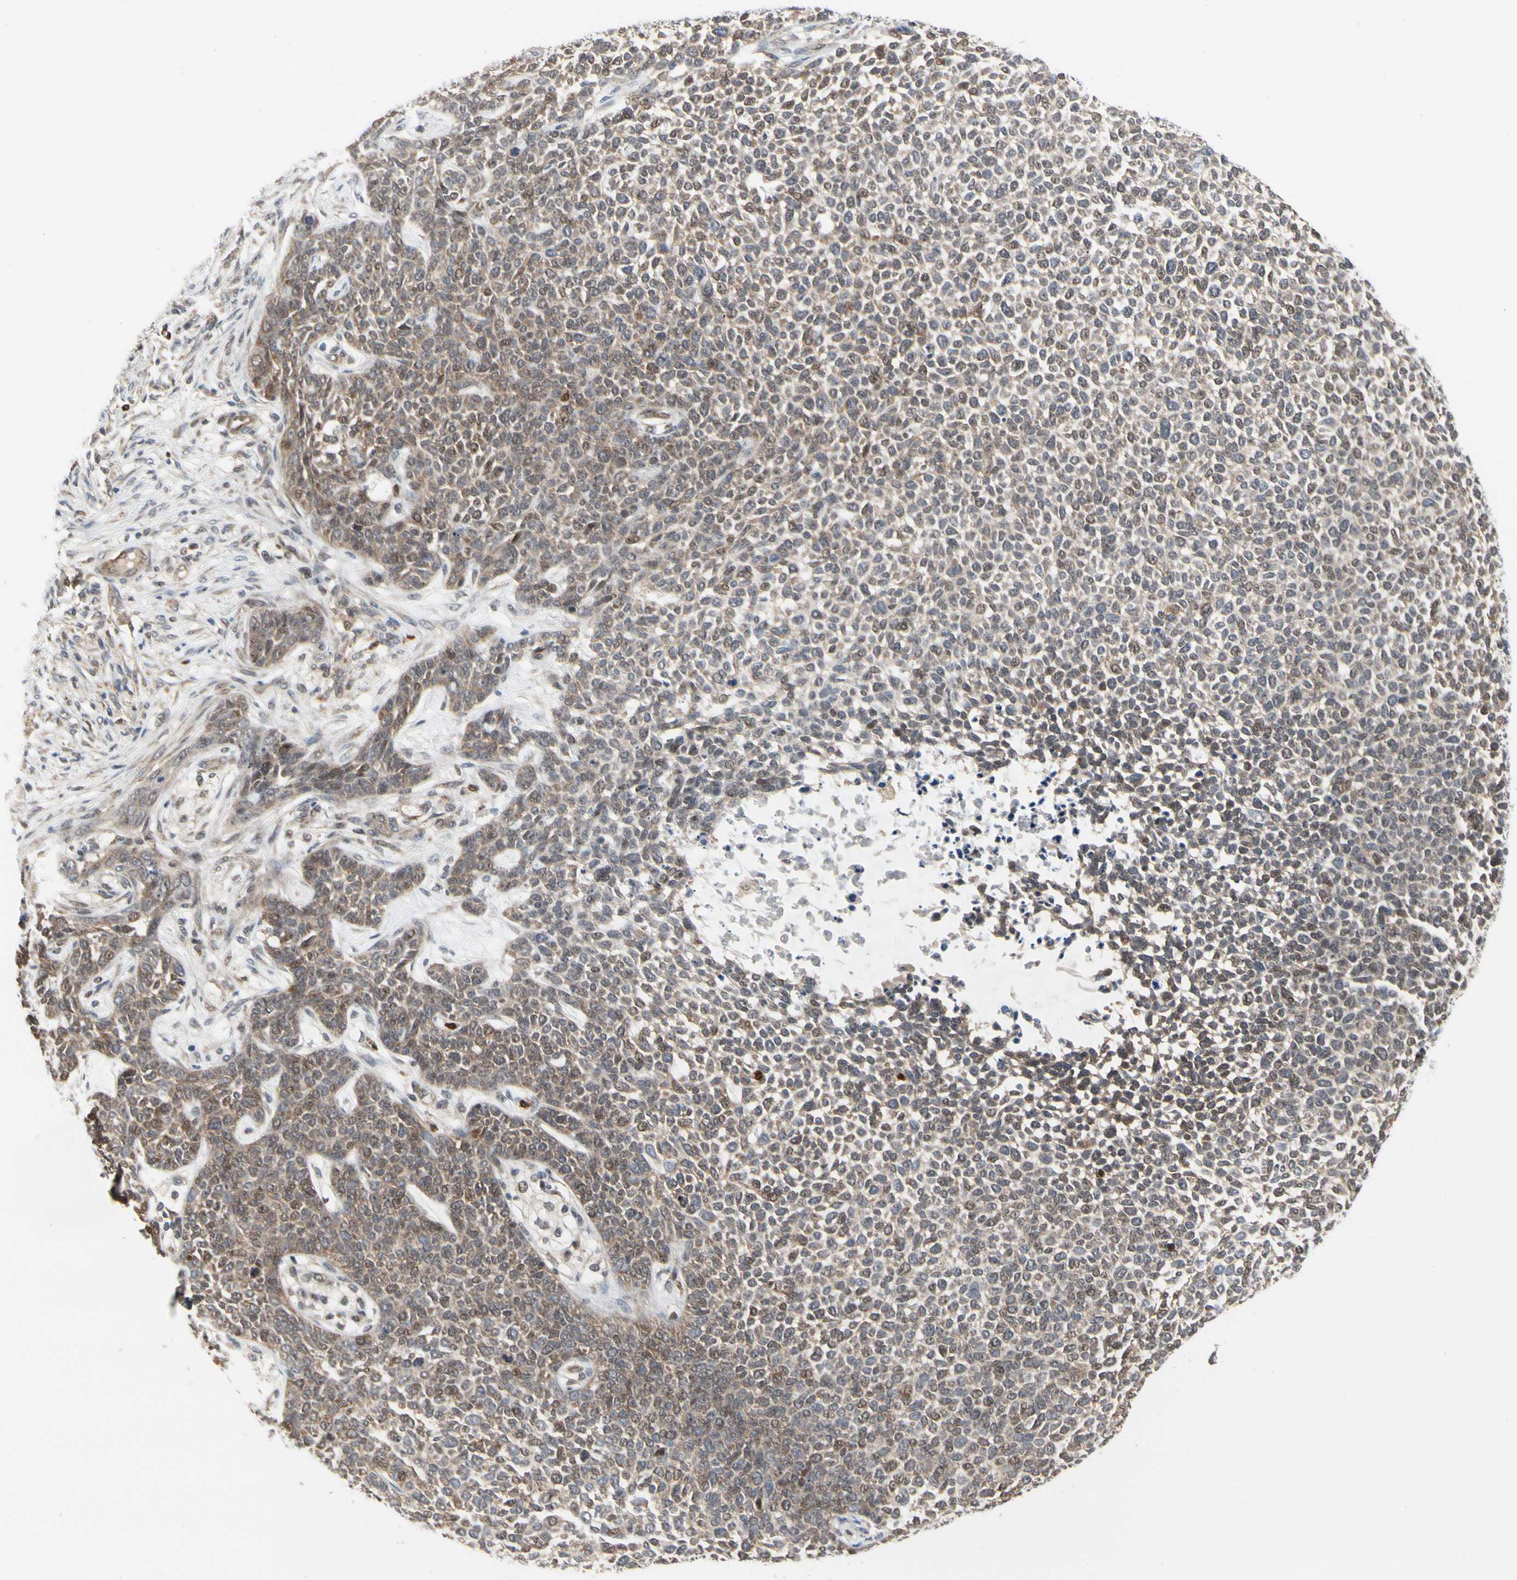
{"staining": {"intensity": "moderate", "quantity": ">75%", "location": "cytoplasmic/membranous,nuclear"}, "tissue": "skin cancer", "cell_type": "Tumor cells", "image_type": "cancer", "snomed": [{"axis": "morphology", "description": "Basal cell carcinoma"}, {"axis": "topography", "description": "Skin"}], "caption": "Skin cancer (basal cell carcinoma) tissue exhibits moderate cytoplasmic/membranous and nuclear staining in approximately >75% of tumor cells, visualized by immunohistochemistry. (brown staining indicates protein expression, while blue staining denotes nuclei).", "gene": "CDK5", "patient": {"sex": "female", "age": 84}}